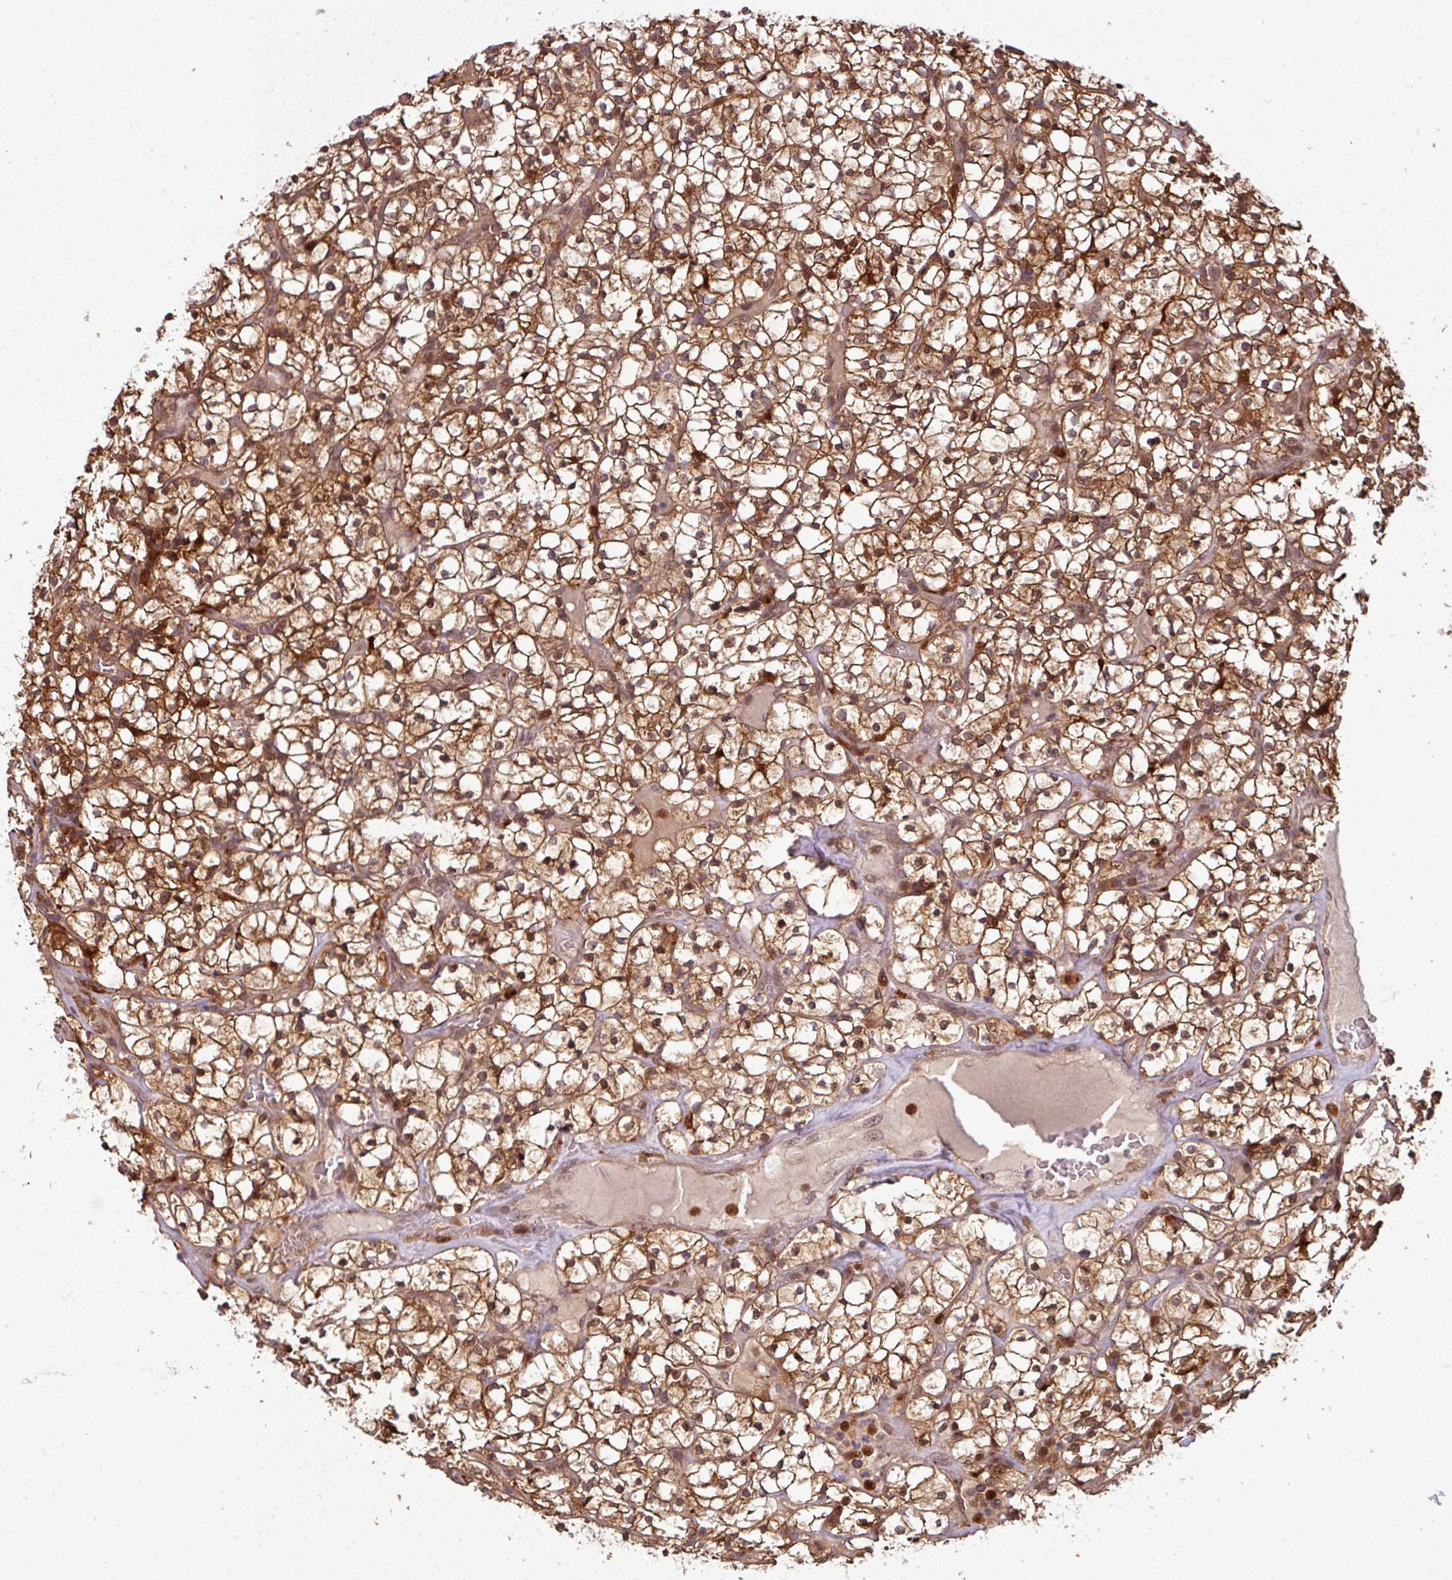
{"staining": {"intensity": "moderate", "quantity": ">75%", "location": "cytoplasmic/membranous,nuclear"}, "tissue": "renal cancer", "cell_type": "Tumor cells", "image_type": "cancer", "snomed": [{"axis": "morphology", "description": "Adenocarcinoma, NOS"}, {"axis": "topography", "description": "Kidney"}], "caption": "Moderate cytoplasmic/membranous and nuclear protein staining is appreciated in approximately >75% of tumor cells in renal cancer (adenocarcinoma). Using DAB (3,3'-diaminobenzidine) (brown) and hematoxylin (blue) stains, captured at high magnification using brightfield microscopy.", "gene": "KCTD11", "patient": {"sex": "female", "age": 64}}